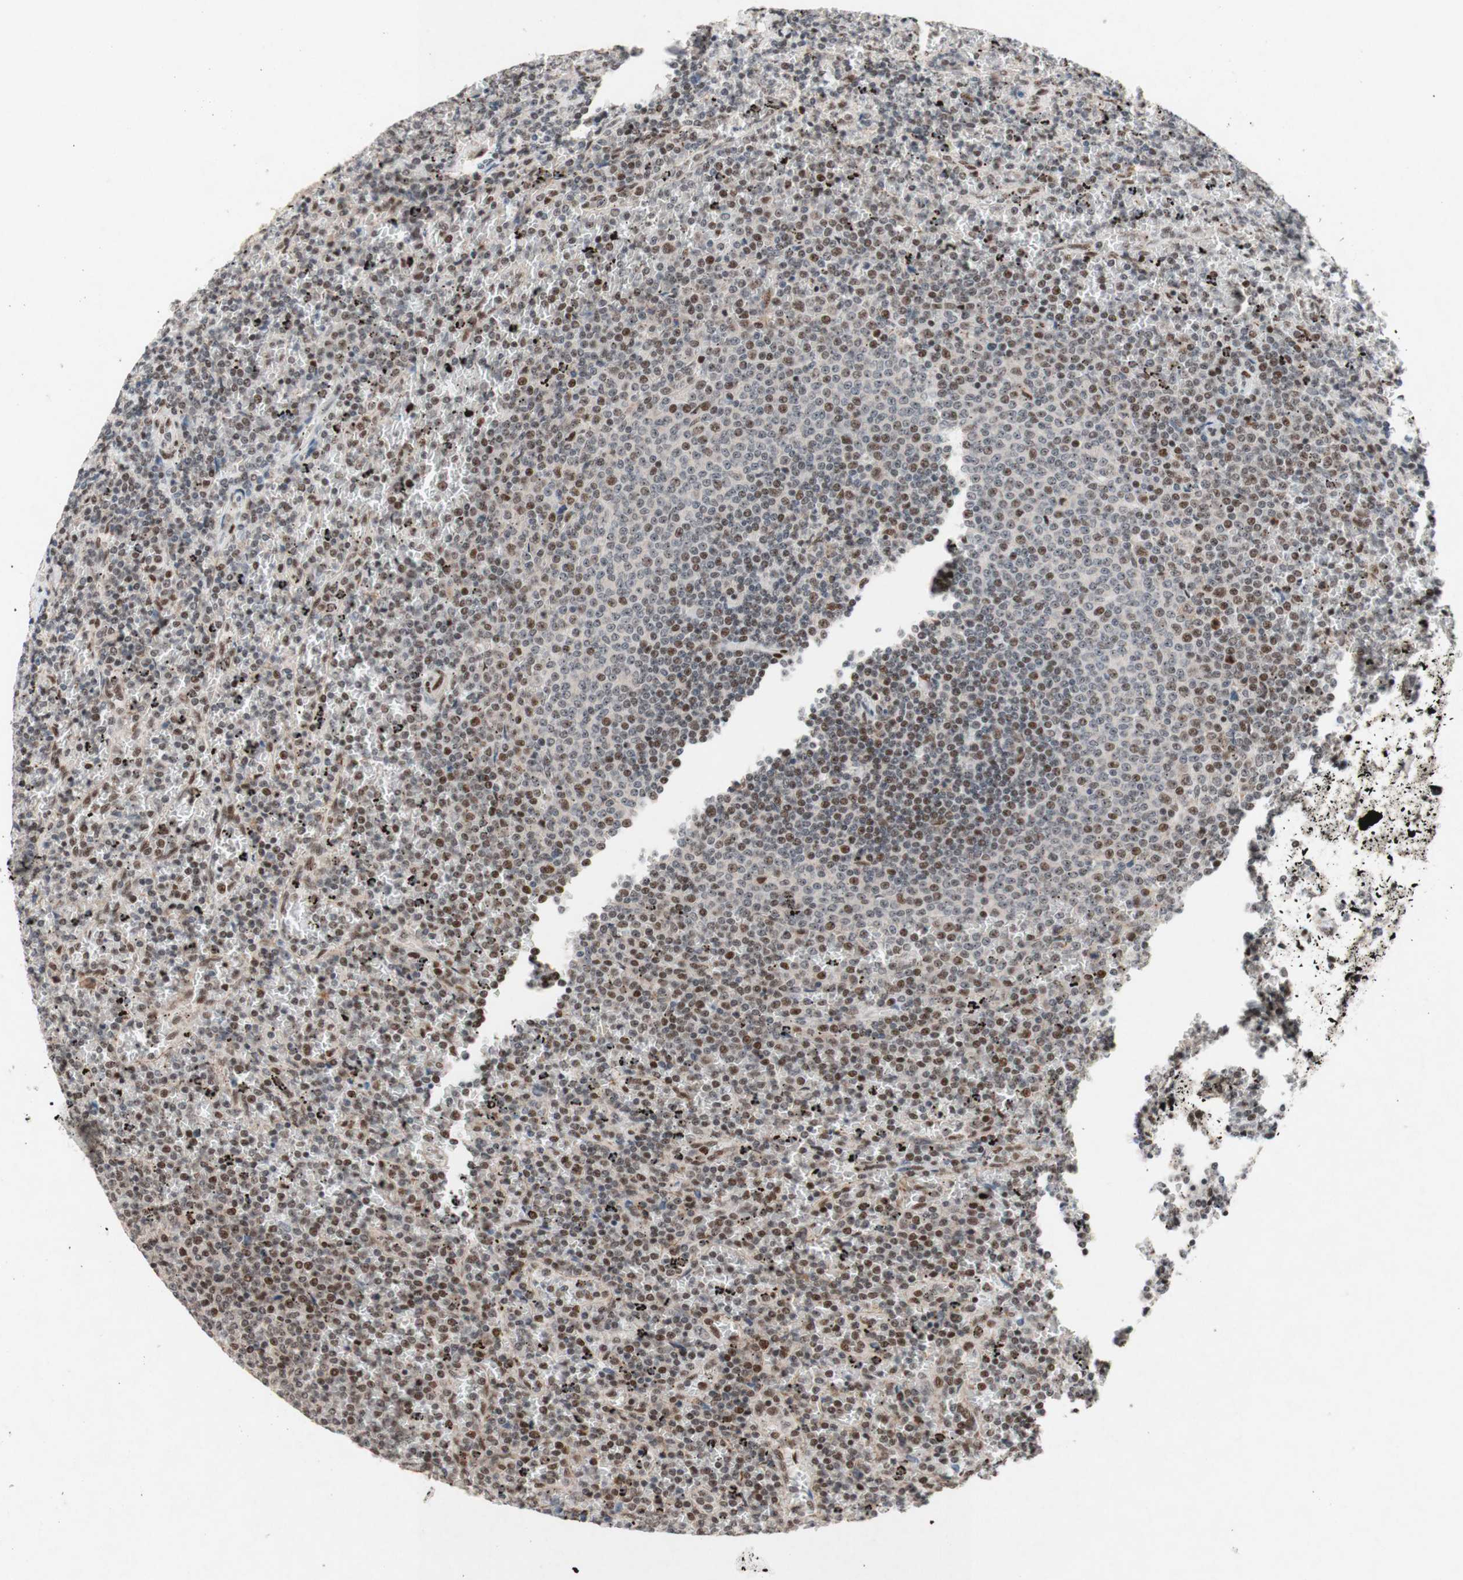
{"staining": {"intensity": "moderate", "quantity": "25%-75%", "location": "nuclear"}, "tissue": "lymphoma", "cell_type": "Tumor cells", "image_type": "cancer", "snomed": [{"axis": "morphology", "description": "Malignant lymphoma, non-Hodgkin's type, Low grade"}, {"axis": "topography", "description": "Spleen"}], "caption": "A histopathology image showing moderate nuclear positivity in about 25%-75% of tumor cells in low-grade malignant lymphoma, non-Hodgkin's type, as visualized by brown immunohistochemical staining.", "gene": "TLE1", "patient": {"sex": "female", "age": 77}}